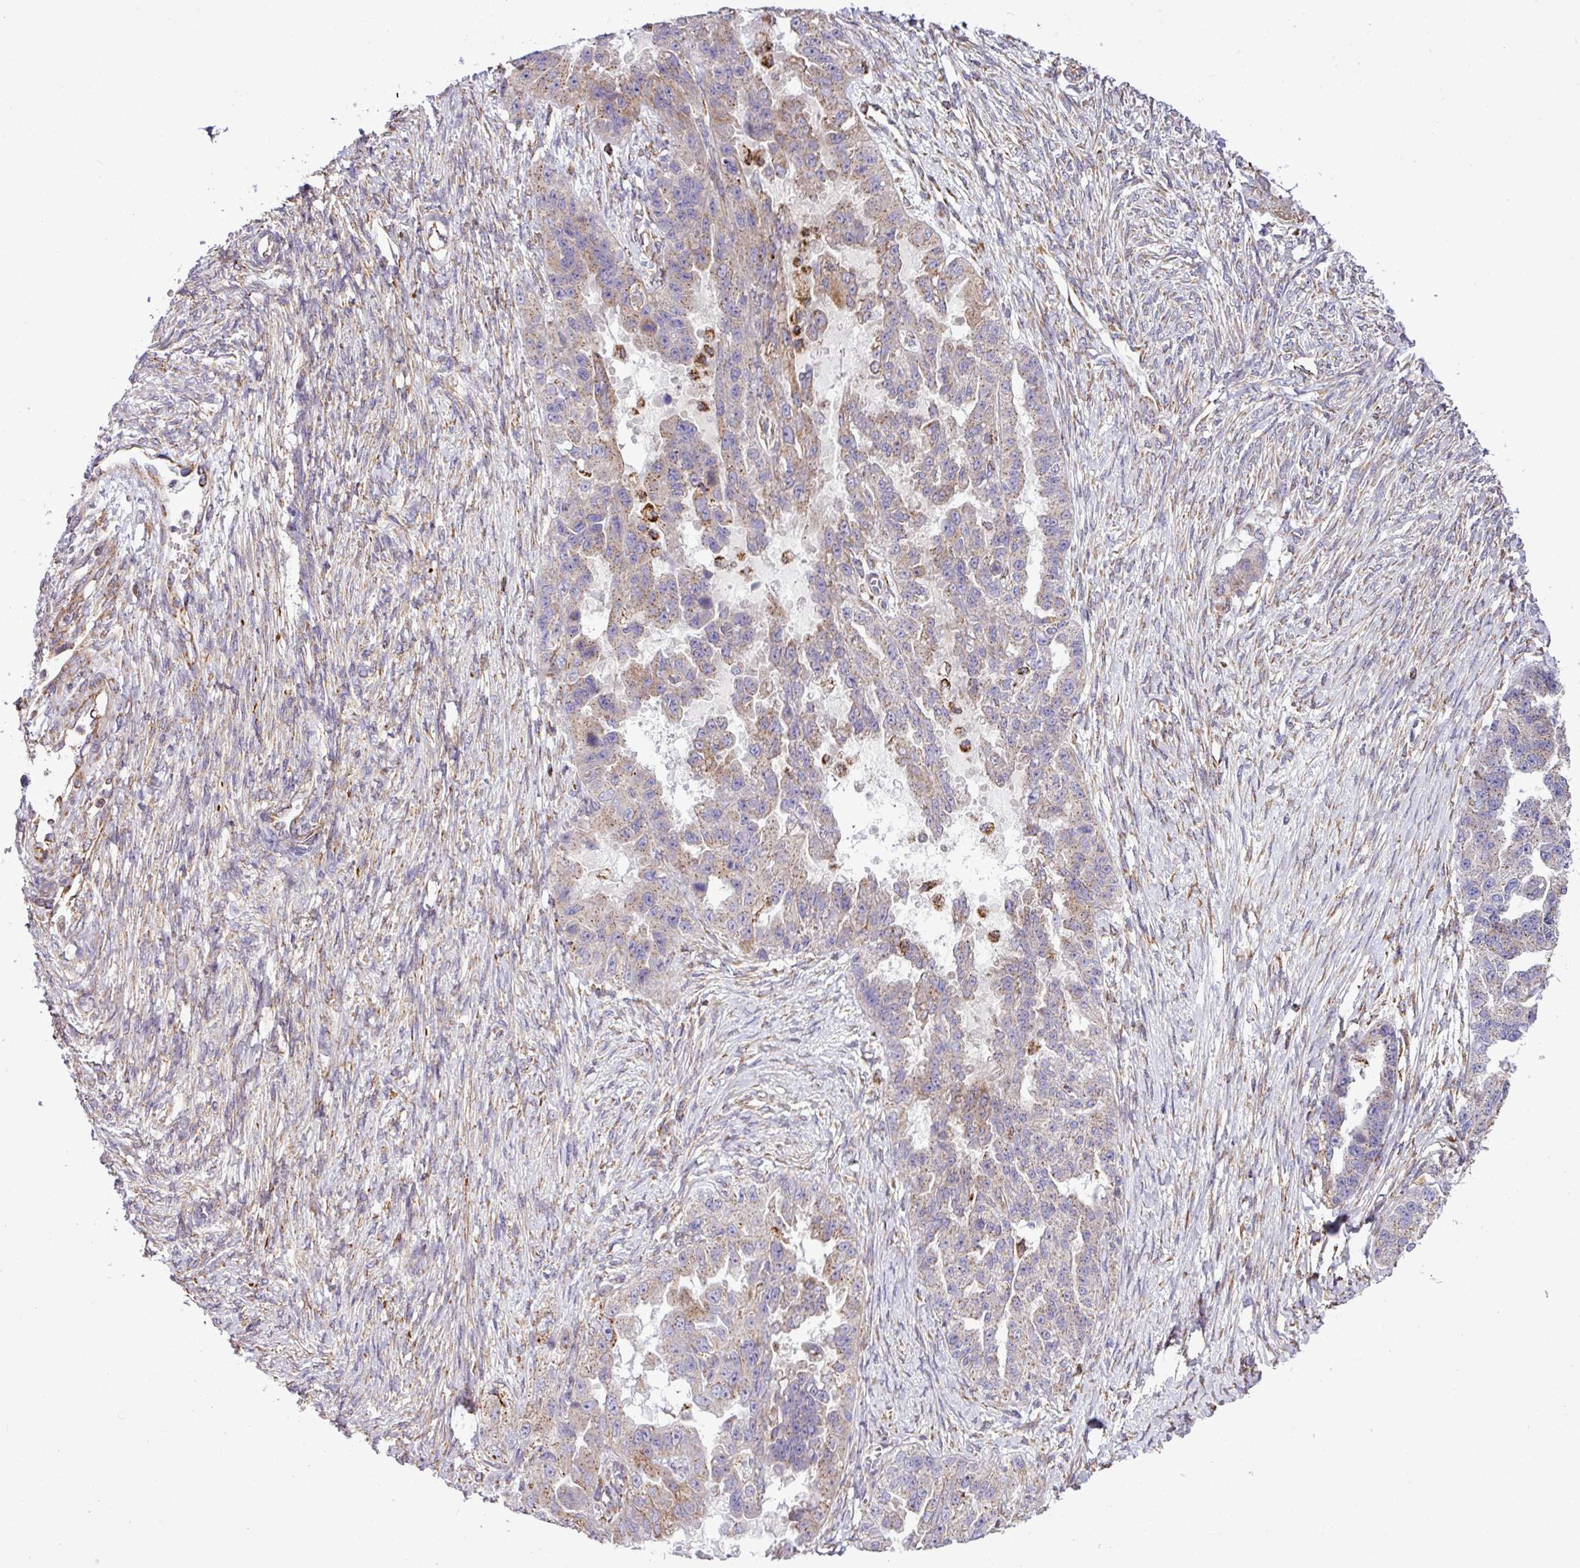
{"staining": {"intensity": "weak", "quantity": "25%-75%", "location": "cytoplasmic/membranous"}, "tissue": "ovarian cancer", "cell_type": "Tumor cells", "image_type": "cancer", "snomed": [{"axis": "morphology", "description": "Cystadenocarcinoma, serous, NOS"}, {"axis": "topography", "description": "Ovary"}], "caption": "Immunohistochemistry (IHC) photomicrograph of neoplastic tissue: human ovarian serous cystadenocarcinoma stained using immunohistochemistry (IHC) reveals low levels of weak protein expression localized specifically in the cytoplasmic/membranous of tumor cells, appearing as a cytoplasmic/membranous brown color.", "gene": "ZNF569", "patient": {"sex": "female", "age": 58}}